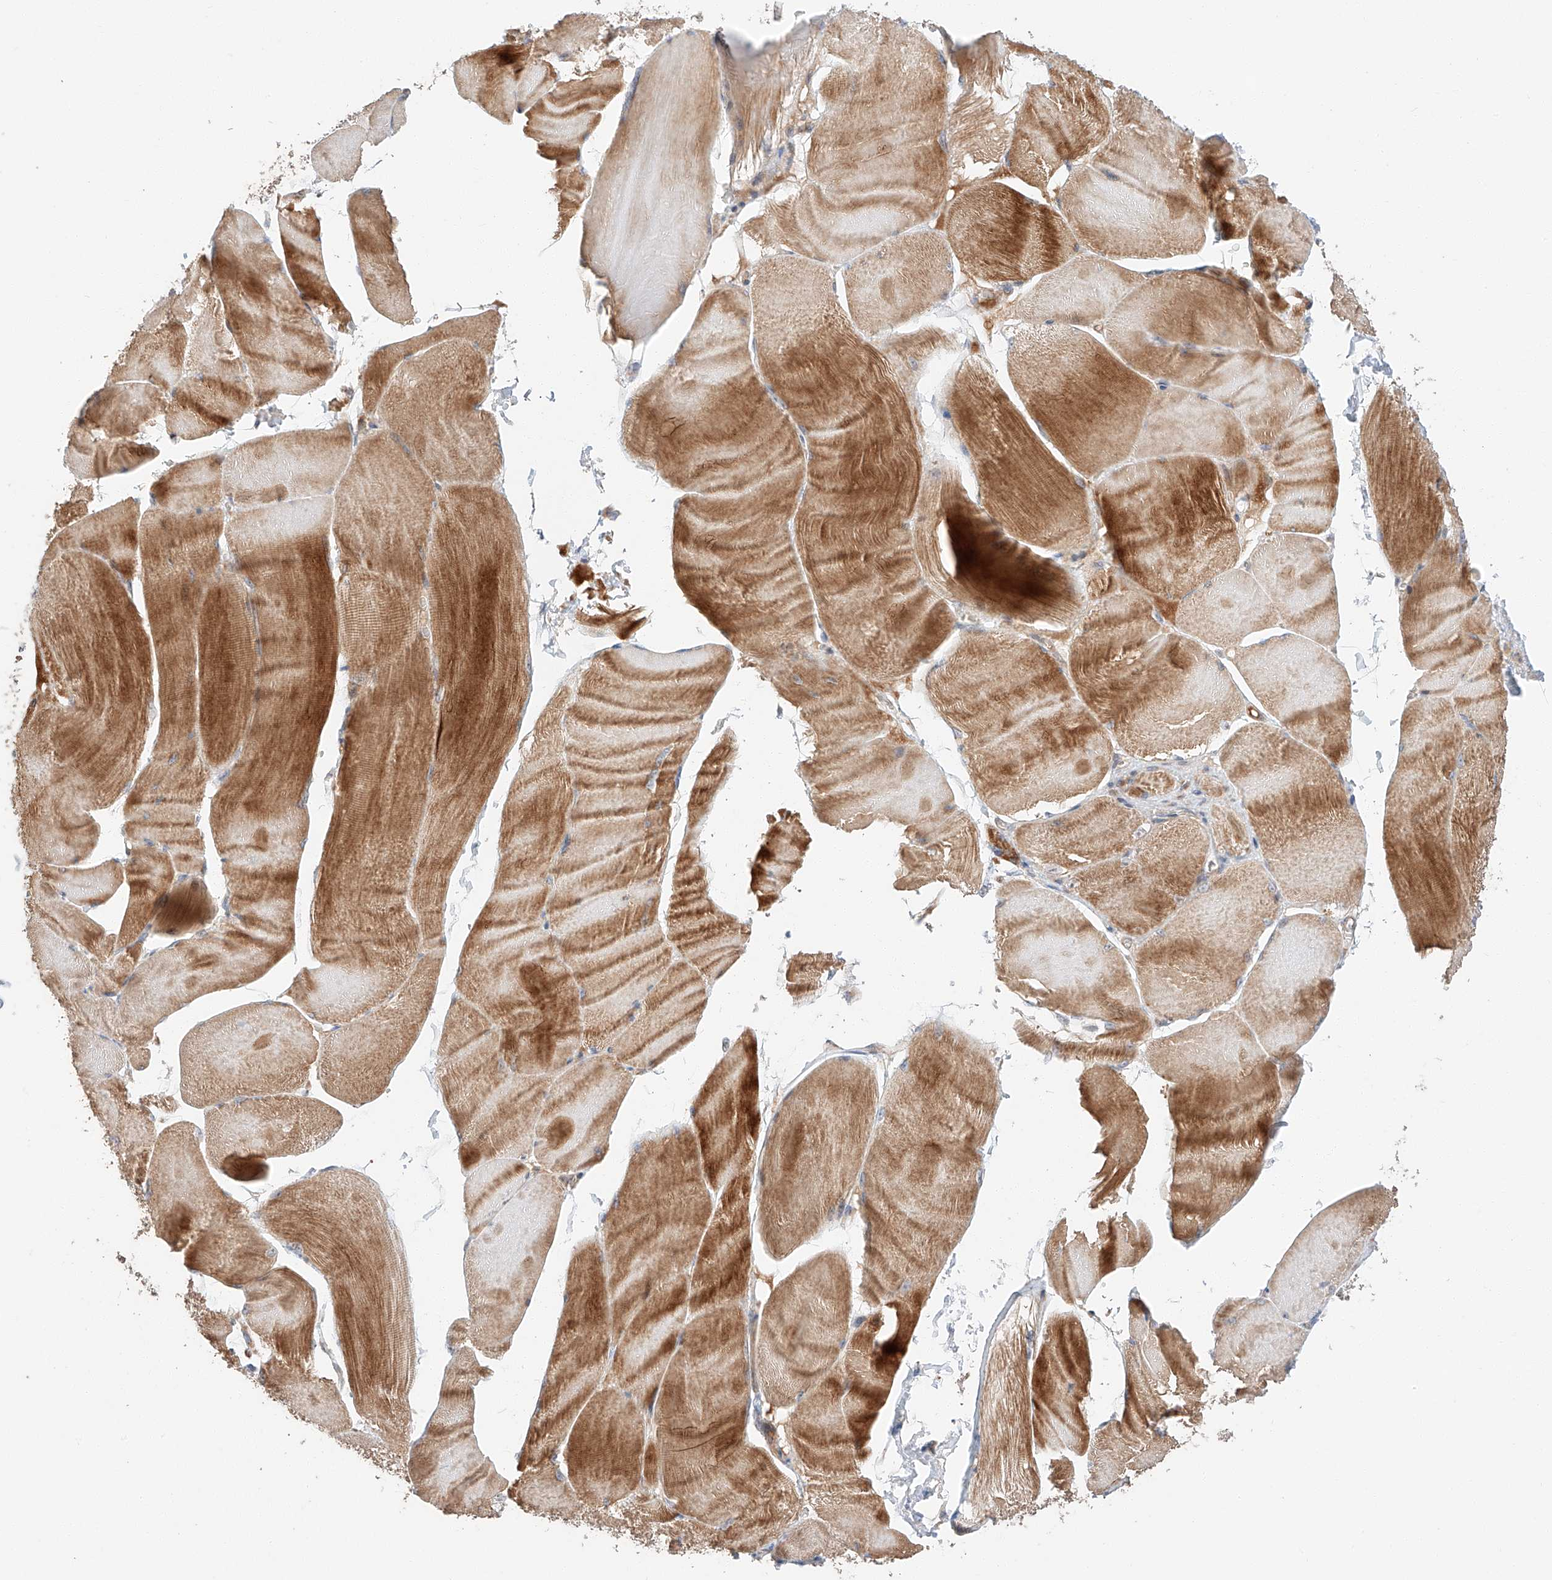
{"staining": {"intensity": "strong", "quantity": ">75%", "location": "cytoplasmic/membranous"}, "tissue": "skeletal muscle", "cell_type": "Myocytes", "image_type": "normal", "snomed": [{"axis": "morphology", "description": "Normal tissue, NOS"}, {"axis": "morphology", "description": "Basal cell carcinoma"}, {"axis": "topography", "description": "Skeletal muscle"}], "caption": "Skeletal muscle stained with immunohistochemistry (IHC) exhibits strong cytoplasmic/membranous staining in about >75% of myocytes. (DAB (3,3'-diaminobenzidine) = brown stain, brightfield microscopy at high magnification).", "gene": "XPNPEP1", "patient": {"sex": "female", "age": 64}}